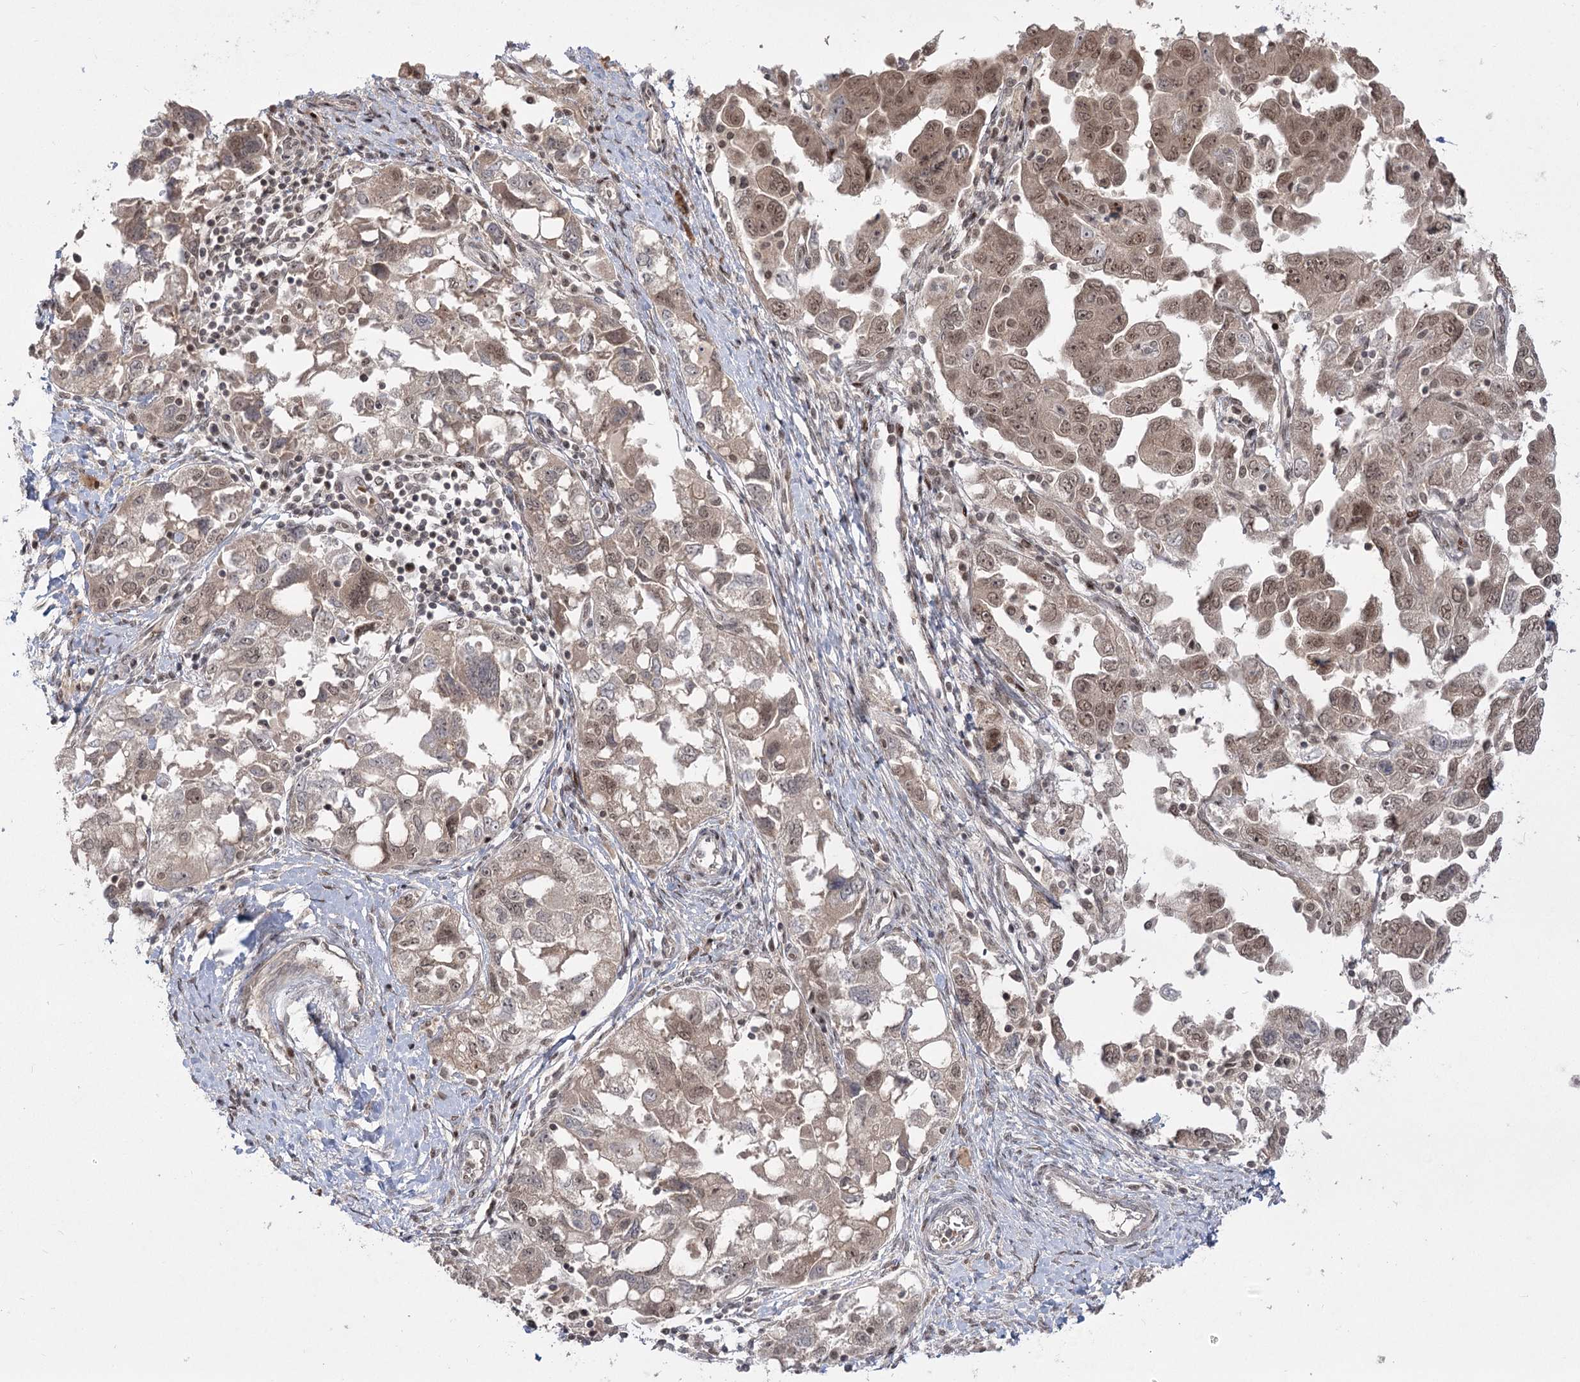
{"staining": {"intensity": "moderate", "quantity": ">75%", "location": "cytoplasmic/membranous,nuclear"}, "tissue": "ovarian cancer", "cell_type": "Tumor cells", "image_type": "cancer", "snomed": [{"axis": "morphology", "description": "Carcinoma, NOS"}, {"axis": "morphology", "description": "Cystadenocarcinoma, serous, NOS"}, {"axis": "topography", "description": "Ovary"}], "caption": "Ovarian cancer stained for a protein shows moderate cytoplasmic/membranous and nuclear positivity in tumor cells.", "gene": "HELQ", "patient": {"sex": "female", "age": 69}}